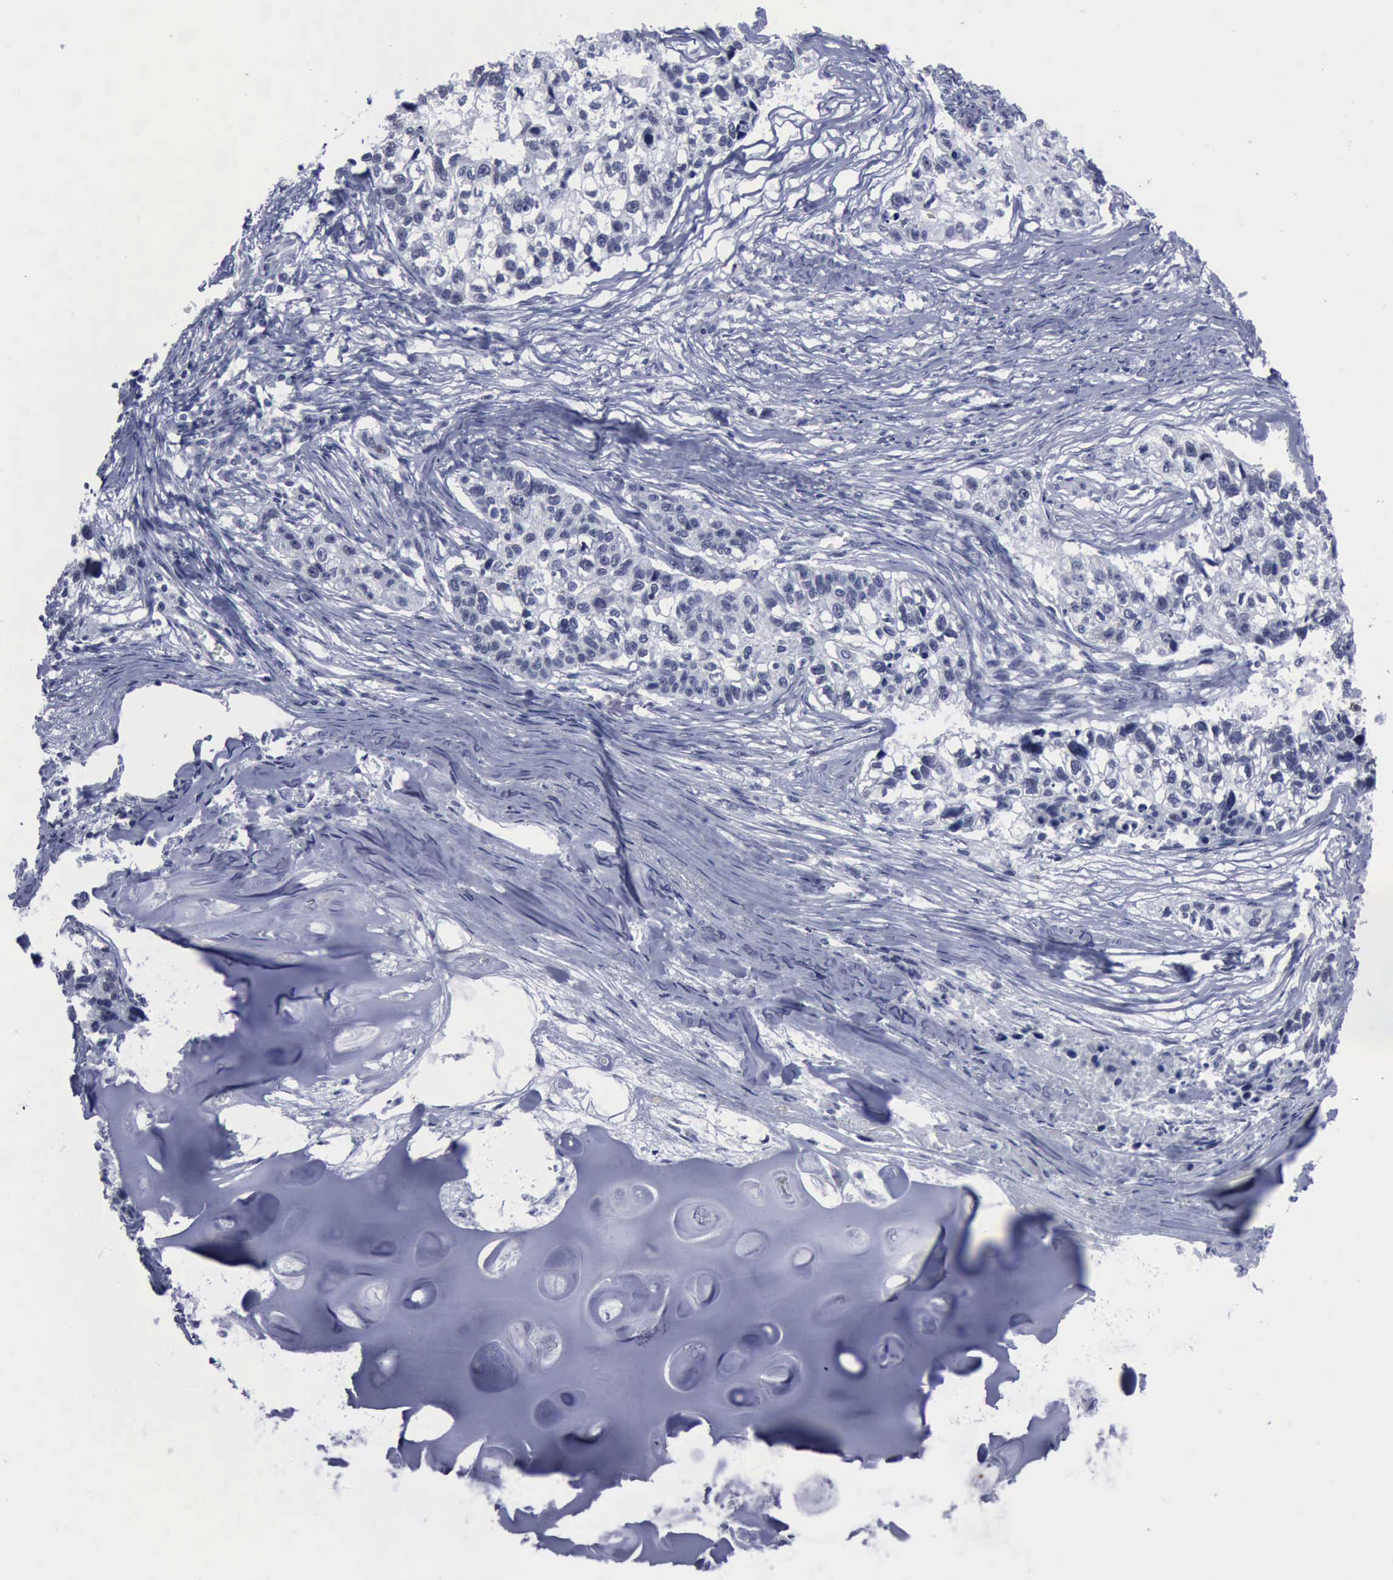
{"staining": {"intensity": "negative", "quantity": "none", "location": "none"}, "tissue": "lung cancer", "cell_type": "Tumor cells", "image_type": "cancer", "snomed": [{"axis": "morphology", "description": "Squamous cell carcinoma, NOS"}, {"axis": "topography", "description": "Lymph node"}, {"axis": "topography", "description": "Lung"}], "caption": "Immunohistochemistry micrograph of neoplastic tissue: lung cancer (squamous cell carcinoma) stained with DAB (3,3'-diaminobenzidine) exhibits no significant protein staining in tumor cells.", "gene": "BRD1", "patient": {"sex": "male", "age": 74}}